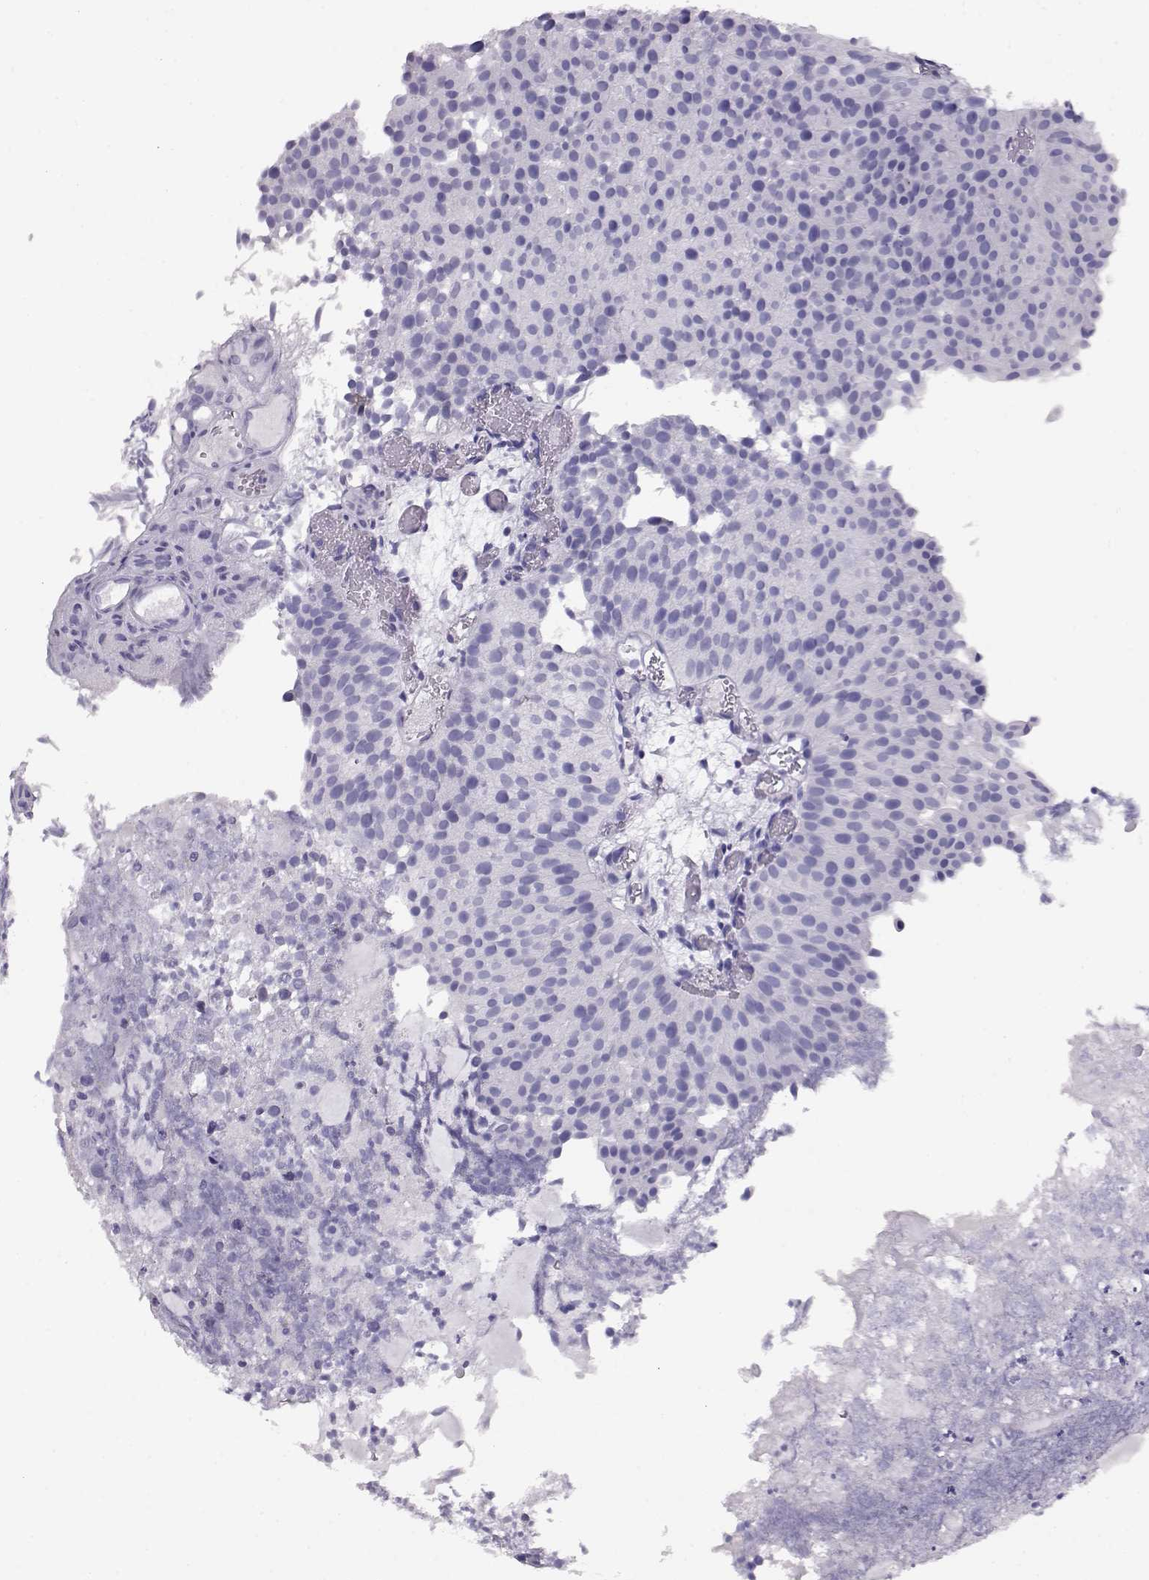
{"staining": {"intensity": "negative", "quantity": "none", "location": "none"}, "tissue": "urothelial cancer", "cell_type": "Tumor cells", "image_type": "cancer", "snomed": [{"axis": "morphology", "description": "Urothelial carcinoma, Low grade"}, {"axis": "topography", "description": "Urinary bladder"}], "caption": "Immunohistochemical staining of human urothelial carcinoma (low-grade) displays no significant expression in tumor cells.", "gene": "ACTN2", "patient": {"sex": "female", "age": 87}}